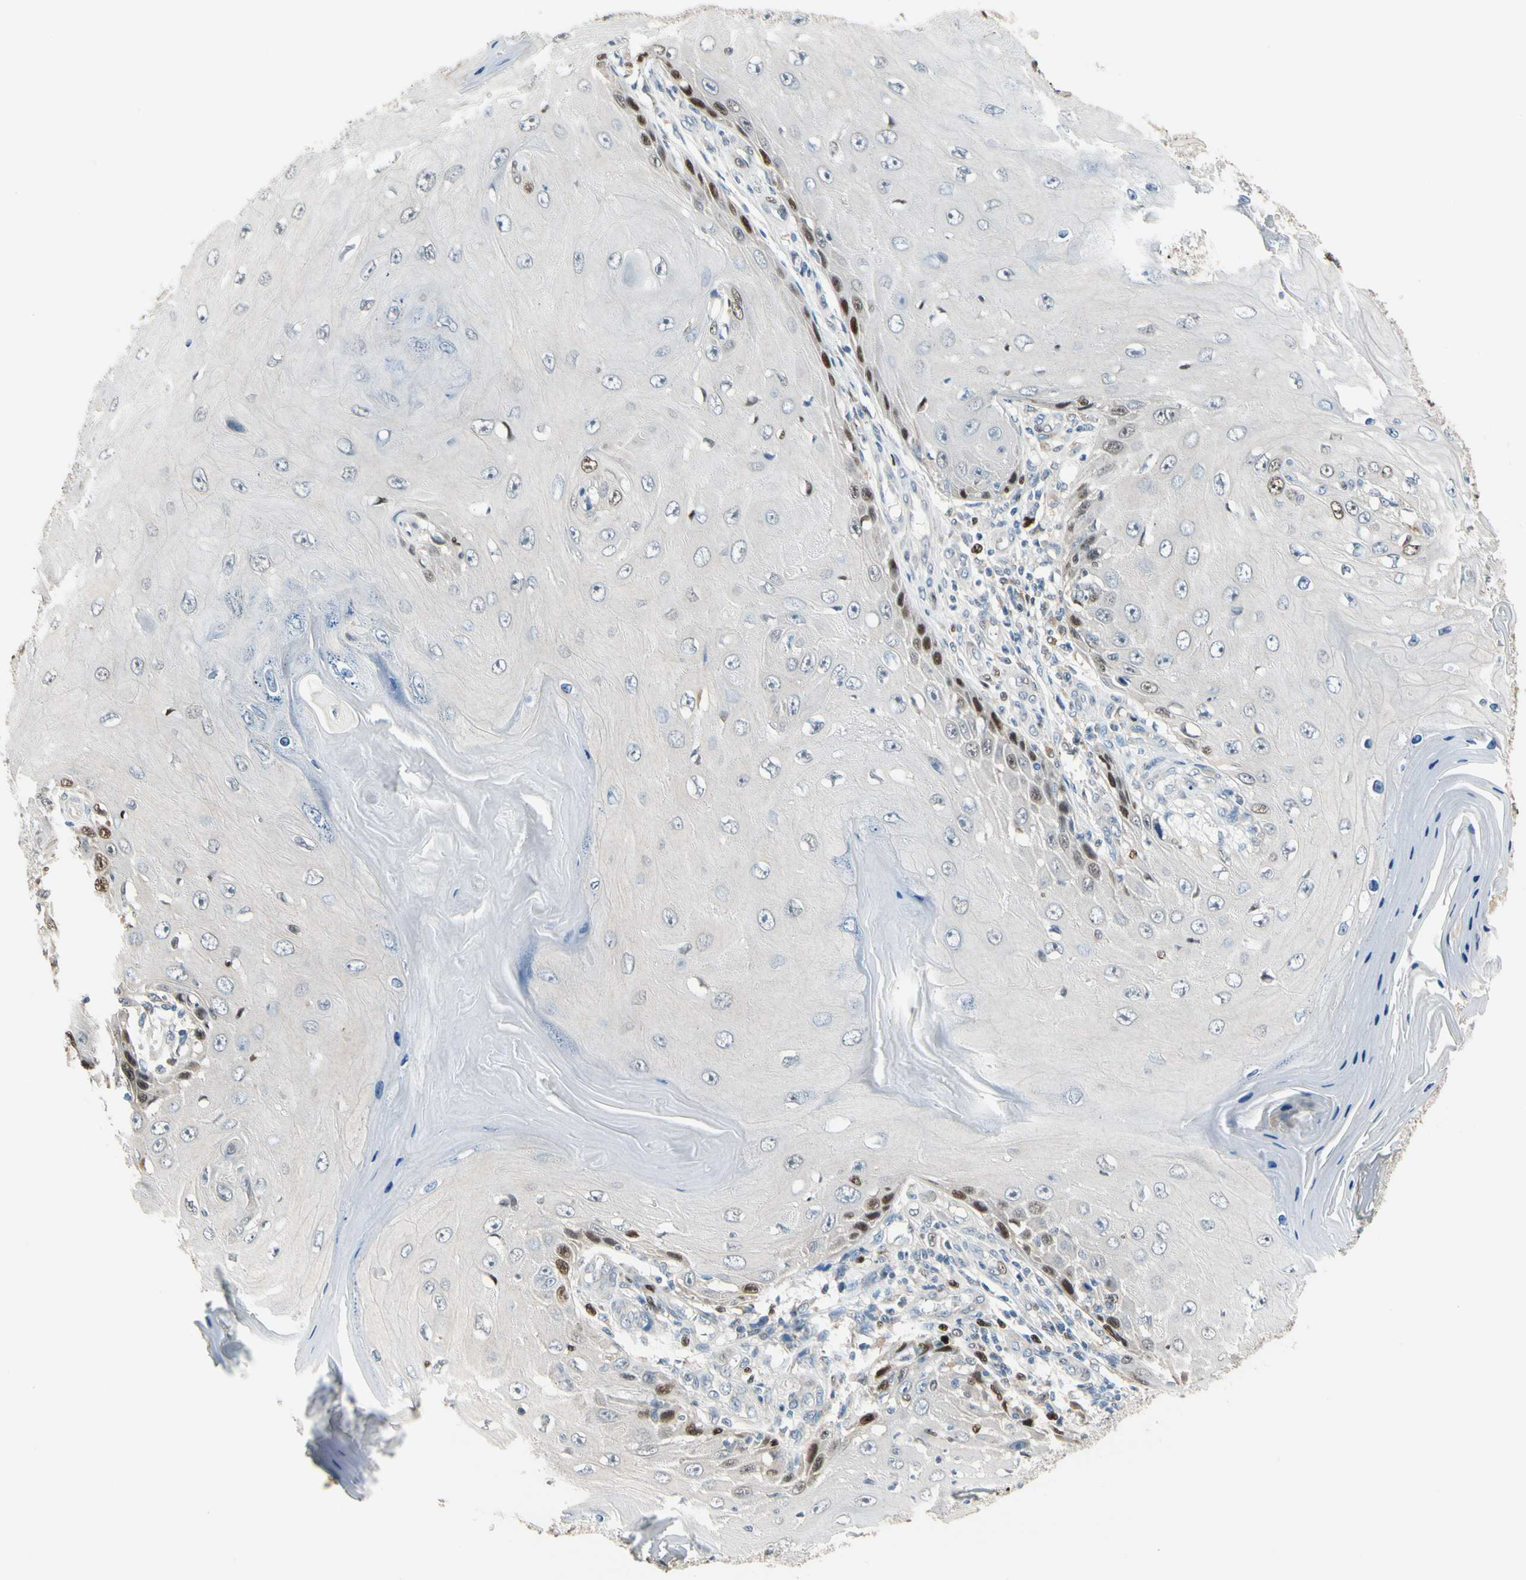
{"staining": {"intensity": "strong", "quantity": "<25%", "location": "nuclear"}, "tissue": "skin cancer", "cell_type": "Tumor cells", "image_type": "cancer", "snomed": [{"axis": "morphology", "description": "Squamous cell carcinoma, NOS"}, {"axis": "topography", "description": "Skin"}], "caption": "An IHC image of tumor tissue is shown. Protein staining in brown shows strong nuclear positivity in skin cancer within tumor cells.", "gene": "ZKSCAN4", "patient": {"sex": "female", "age": 73}}